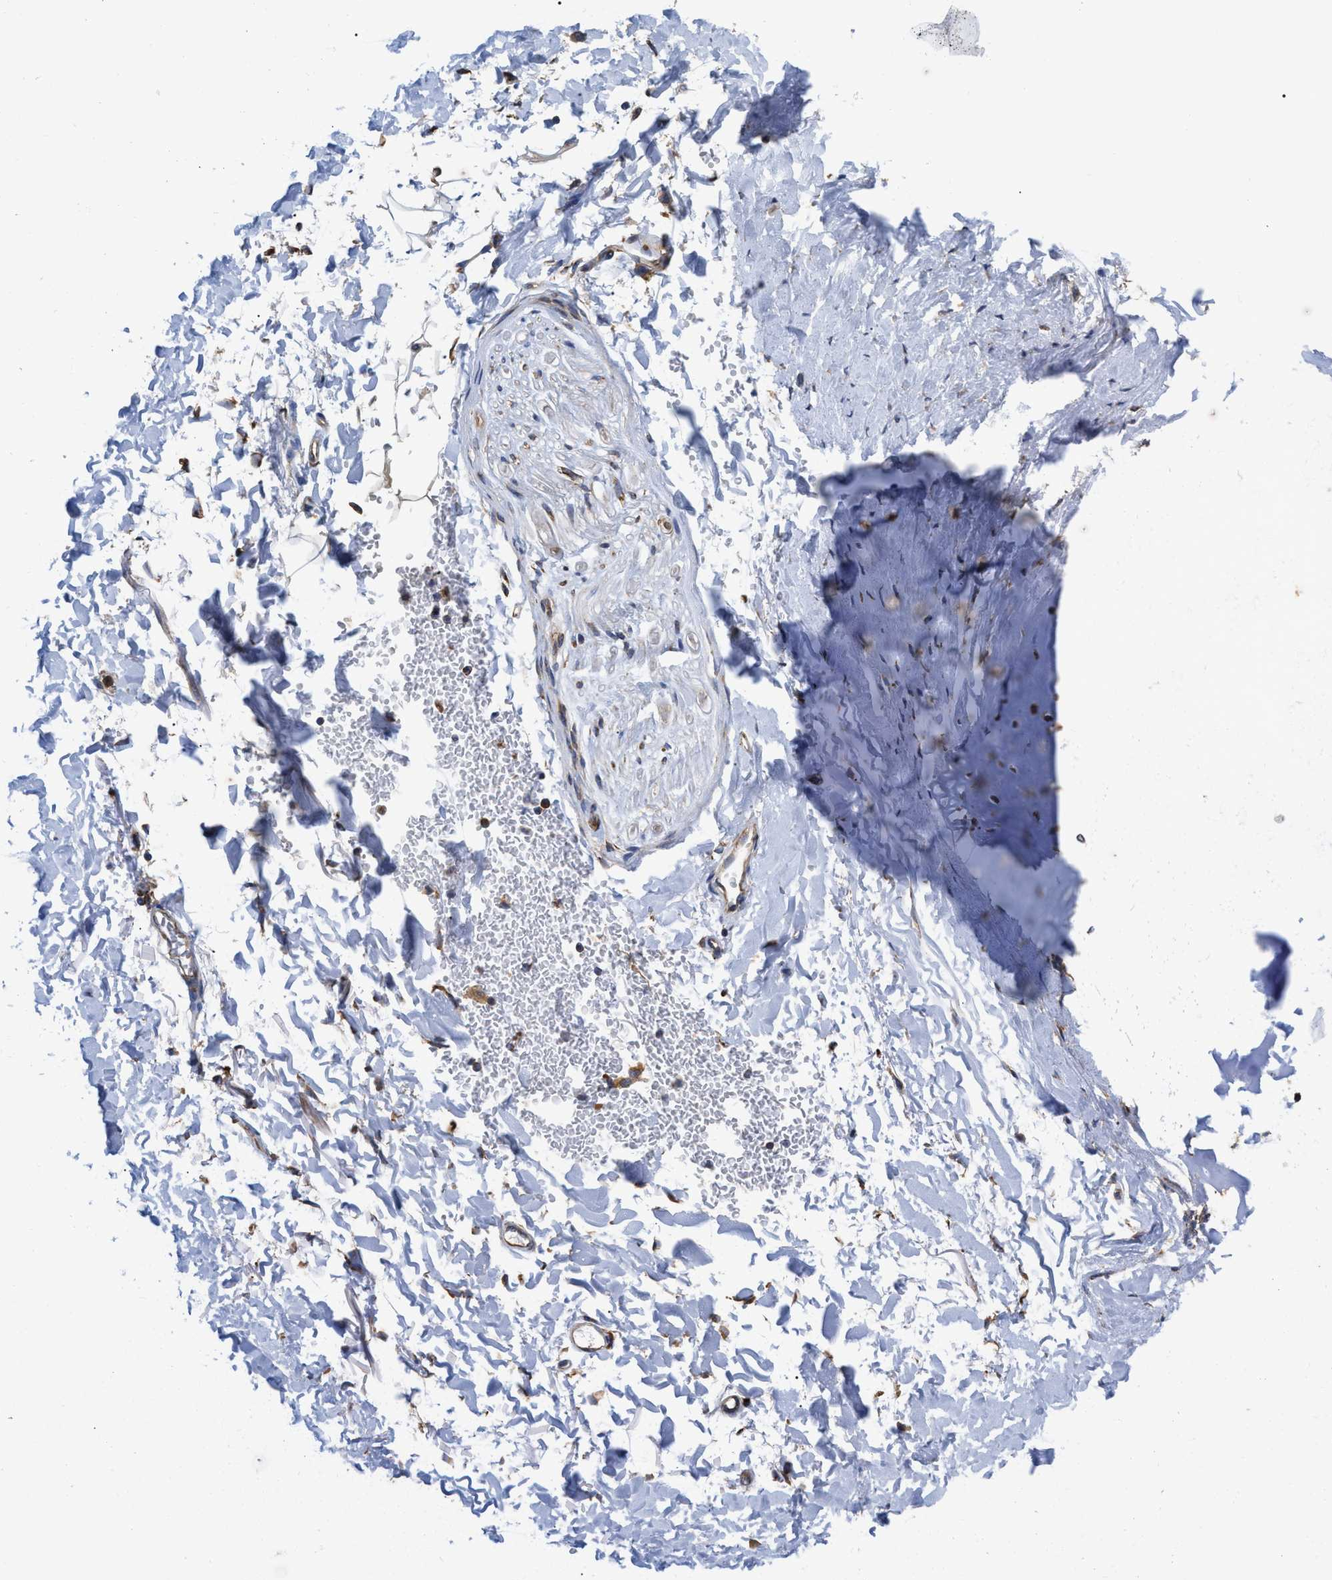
{"staining": {"intensity": "negative", "quantity": "none", "location": "none"}, "tissue": "adipose tissue", "cell_type": "Adipocytes", "image_type": "normal", "snomed": [{"axis": "morphology", "description": "Normal tissue, NOS"}, {"axis": "topography", "description": "Cartilage tissue"}, {"axis": "topography", "description": "Bronchus"}], "caption": "The histopathology image shows no staining of adipocytes in unremarkable adipose tissue. The staining is performed using DAB (3,3'-diaminobenzidine) brown chromogen with nuclei counter-stained in using hematoxylin.", "gene": "FAM120A", "patient": {"sex": "female", "age": 73}}